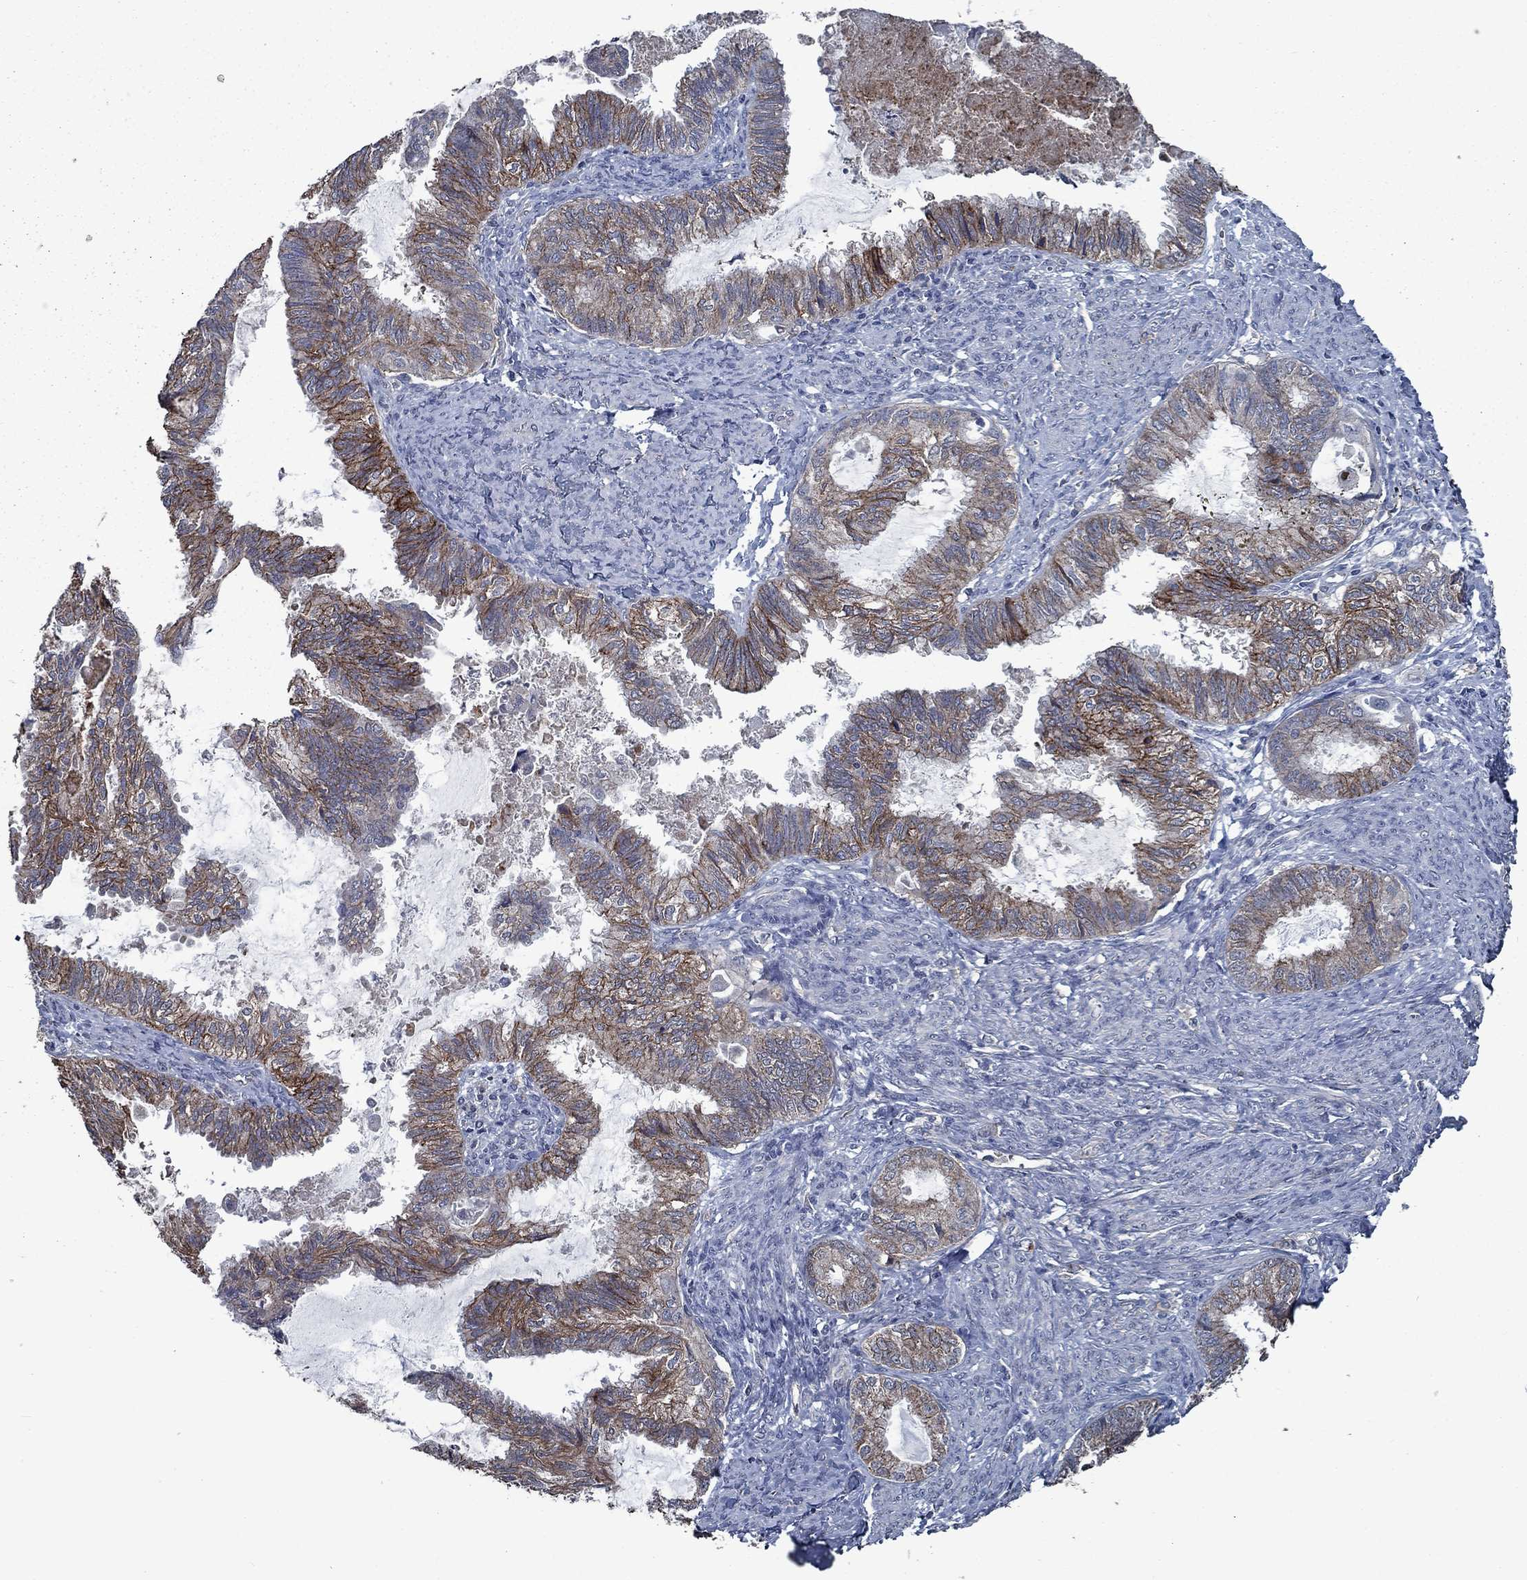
{"staining": {"intensity": "moderate", "quantity": "25%-75%", "location": "cytoplasmic/membranous"}, "tissue": "endometrial cancer", "cell_type": "Tumor cells", "image_type": "cancer", "snomed": [{"axis": "morphology", "description": "Adenocarcinoma, NOS"}, {"axis": "topography", "description": "Endometrium"}], "caption": "Protein expression by immunohistochemistry (IHC) exhibits moderate cytoplasmic/membranous expression in about 25%-75% of tumor cells in endometrial cancer. The staining is performed using DAB (3,3'-diaminobenzidine) brown chromogen to label protein expression. The nuclei are counter-stained blue using hematoxylin.", "gene": "SLC44A1", "patient": {"sex": "female", "age": 86}}